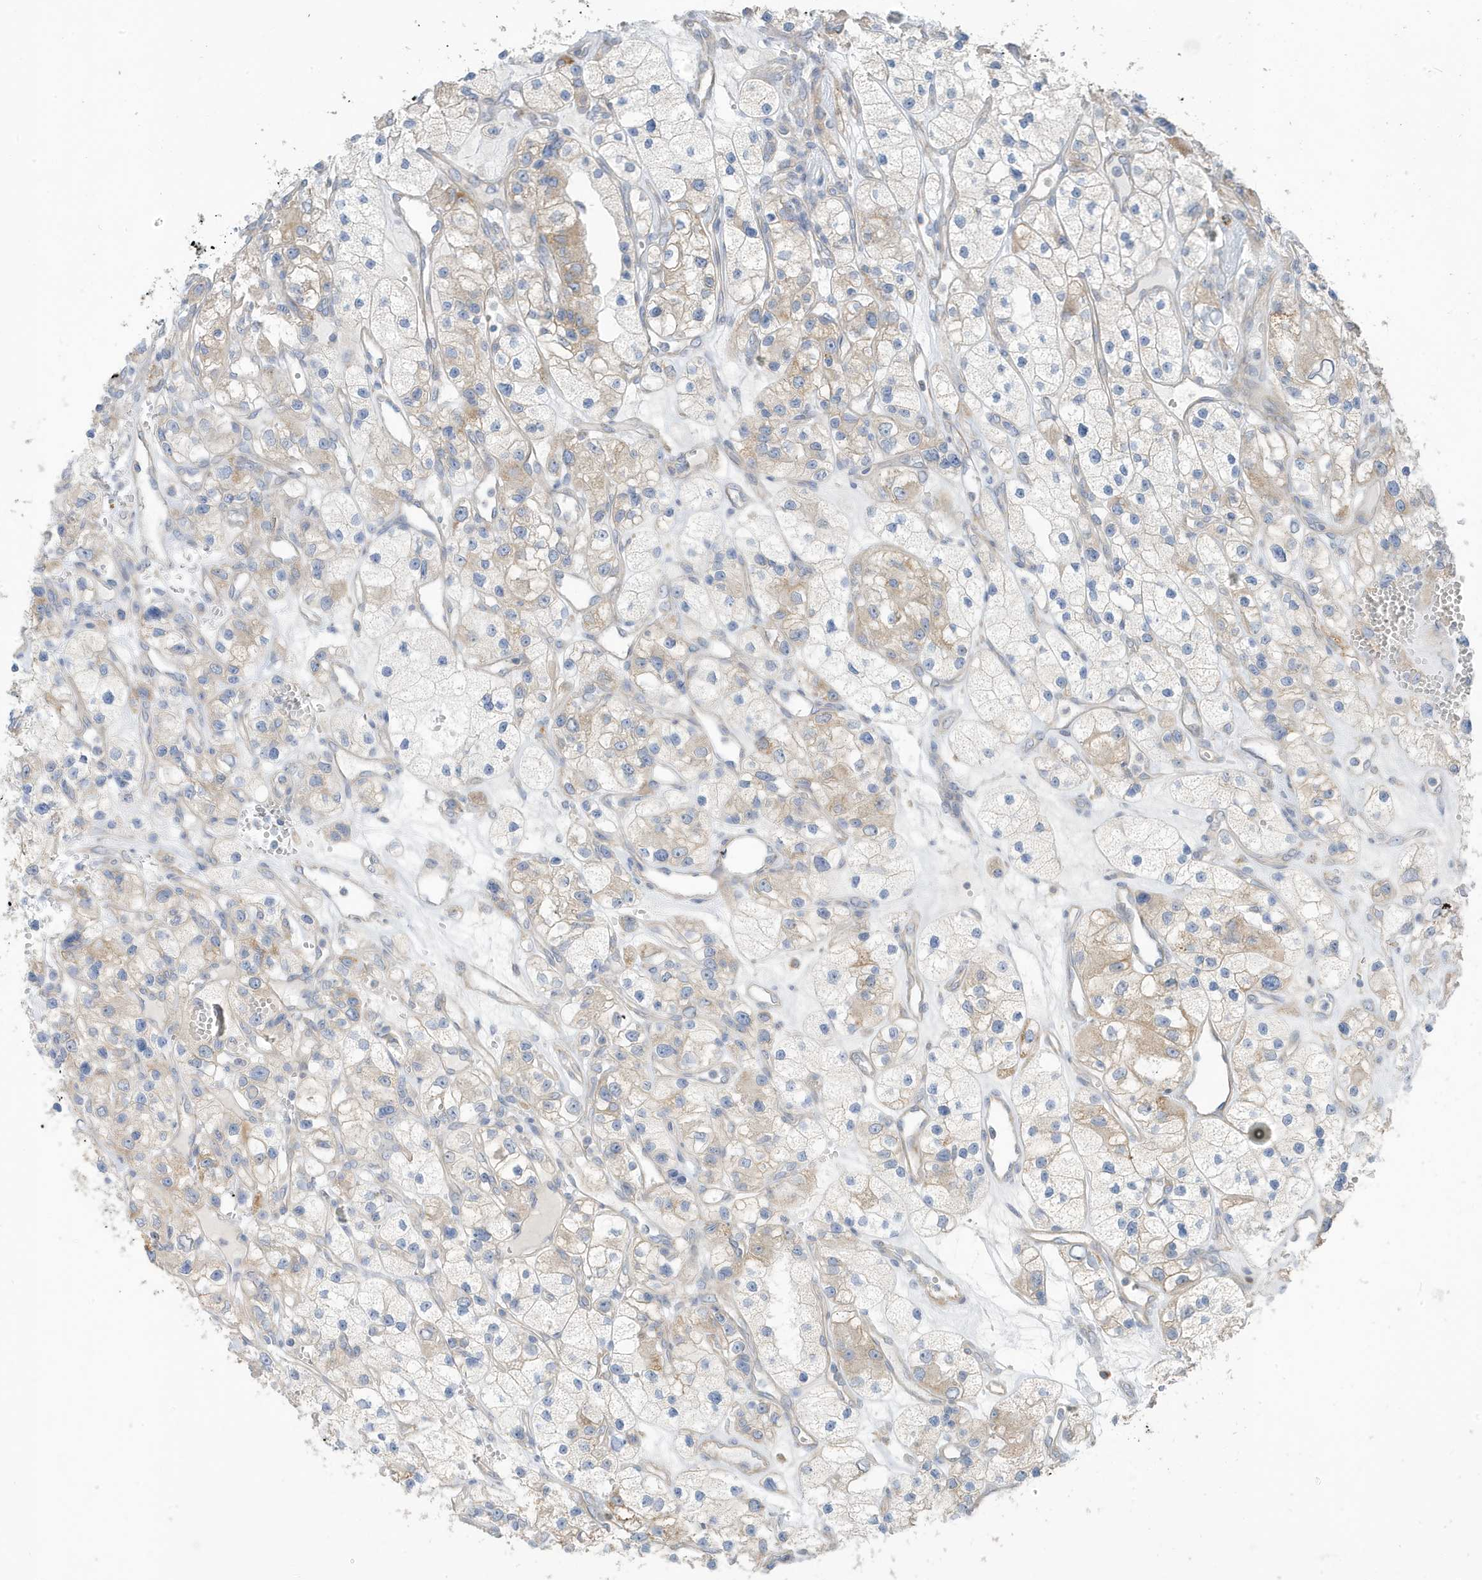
{"staining": {"intensity": "moderate", "quantity": "25%-75%", "location": "cytoplasmic/membranous"}, "tissue": "renal cancer", "cell_type": "Tumor cells", "image_type": "cancer", "snomed": [{"axis": "morphology", "description": "Adenocarcinoma, NOS"}, {"axis": "topography", "description": "Kidney"}], "caption": "Tumor cells reveal medium levels of moderate cytoplasmic/membranous staining in about 25%-75% of cells in adenocarcinoma (renal). Using DAB (brown) and hematoxylin (blue) stains, captured at high magnification using brightfield microscopy.", "gene": "ATP13A5", "patient": {"sex": "female", "age": 57}}